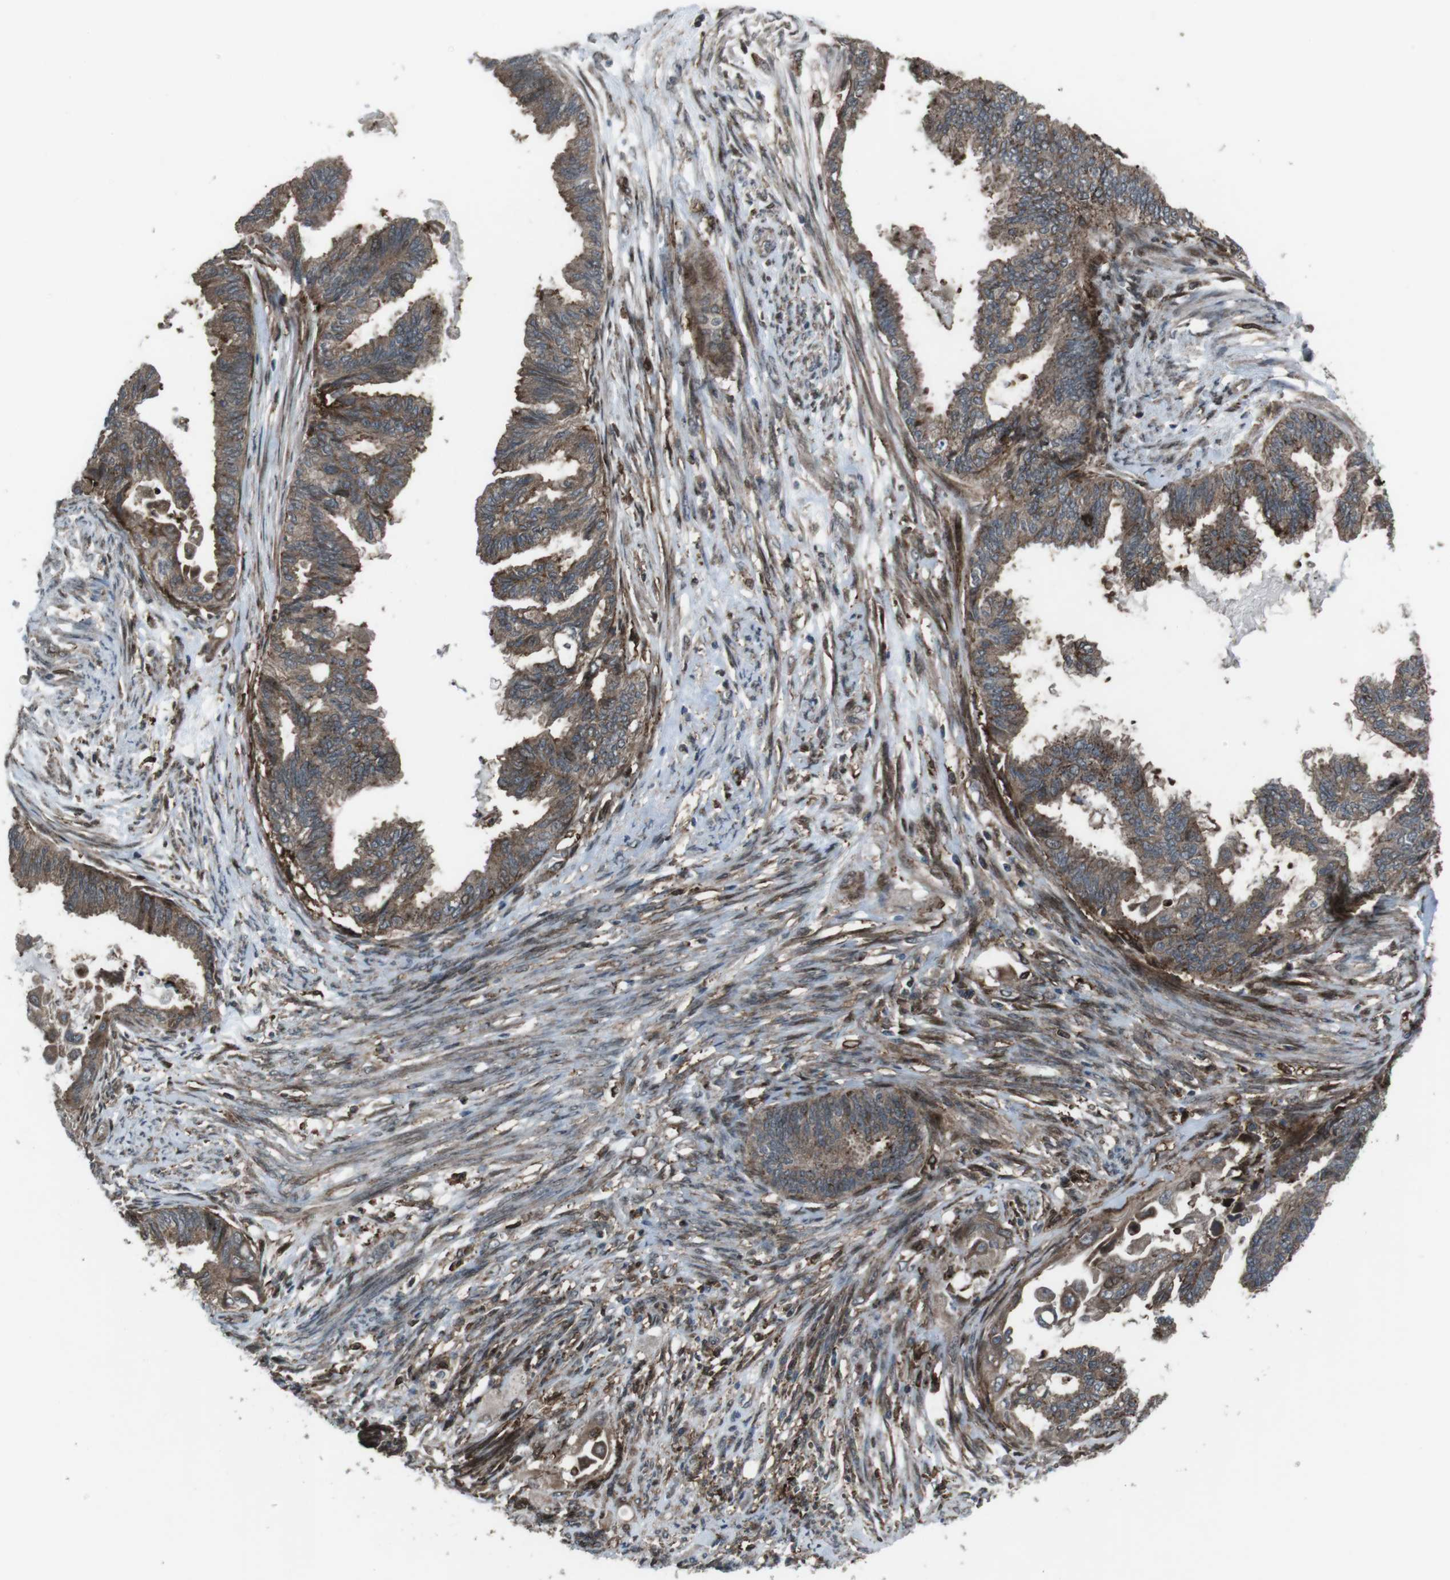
{"staining": {"intensity": "moderate", "quantity": ">75%", "location": "cytoplasmic/membranous"}, "tissue": "cervical cancer", "cell_type": "Tumor cells", "image_type": "cancer", "snomed": [{"axis": "morphology", "description": "Normal tissue, NOS"}, {"axis": "morphology", "description": "Adenocarcinoma, NOS"}, {"axis": "topography", "description": "Cervix"}, {"axis": "topography", "description": "Endometrium"}], "caption": "Cervical cancer (adenocarcinoma) was stained to show a protein in brown. There is medium levels of moderate cytoplasmic/membranous staining in about >75% of tumor cells. (IHC, brightfield microscopy, high magnification).", "gene": "GDF10", "patient": {"sex": "female", "age": 86}}